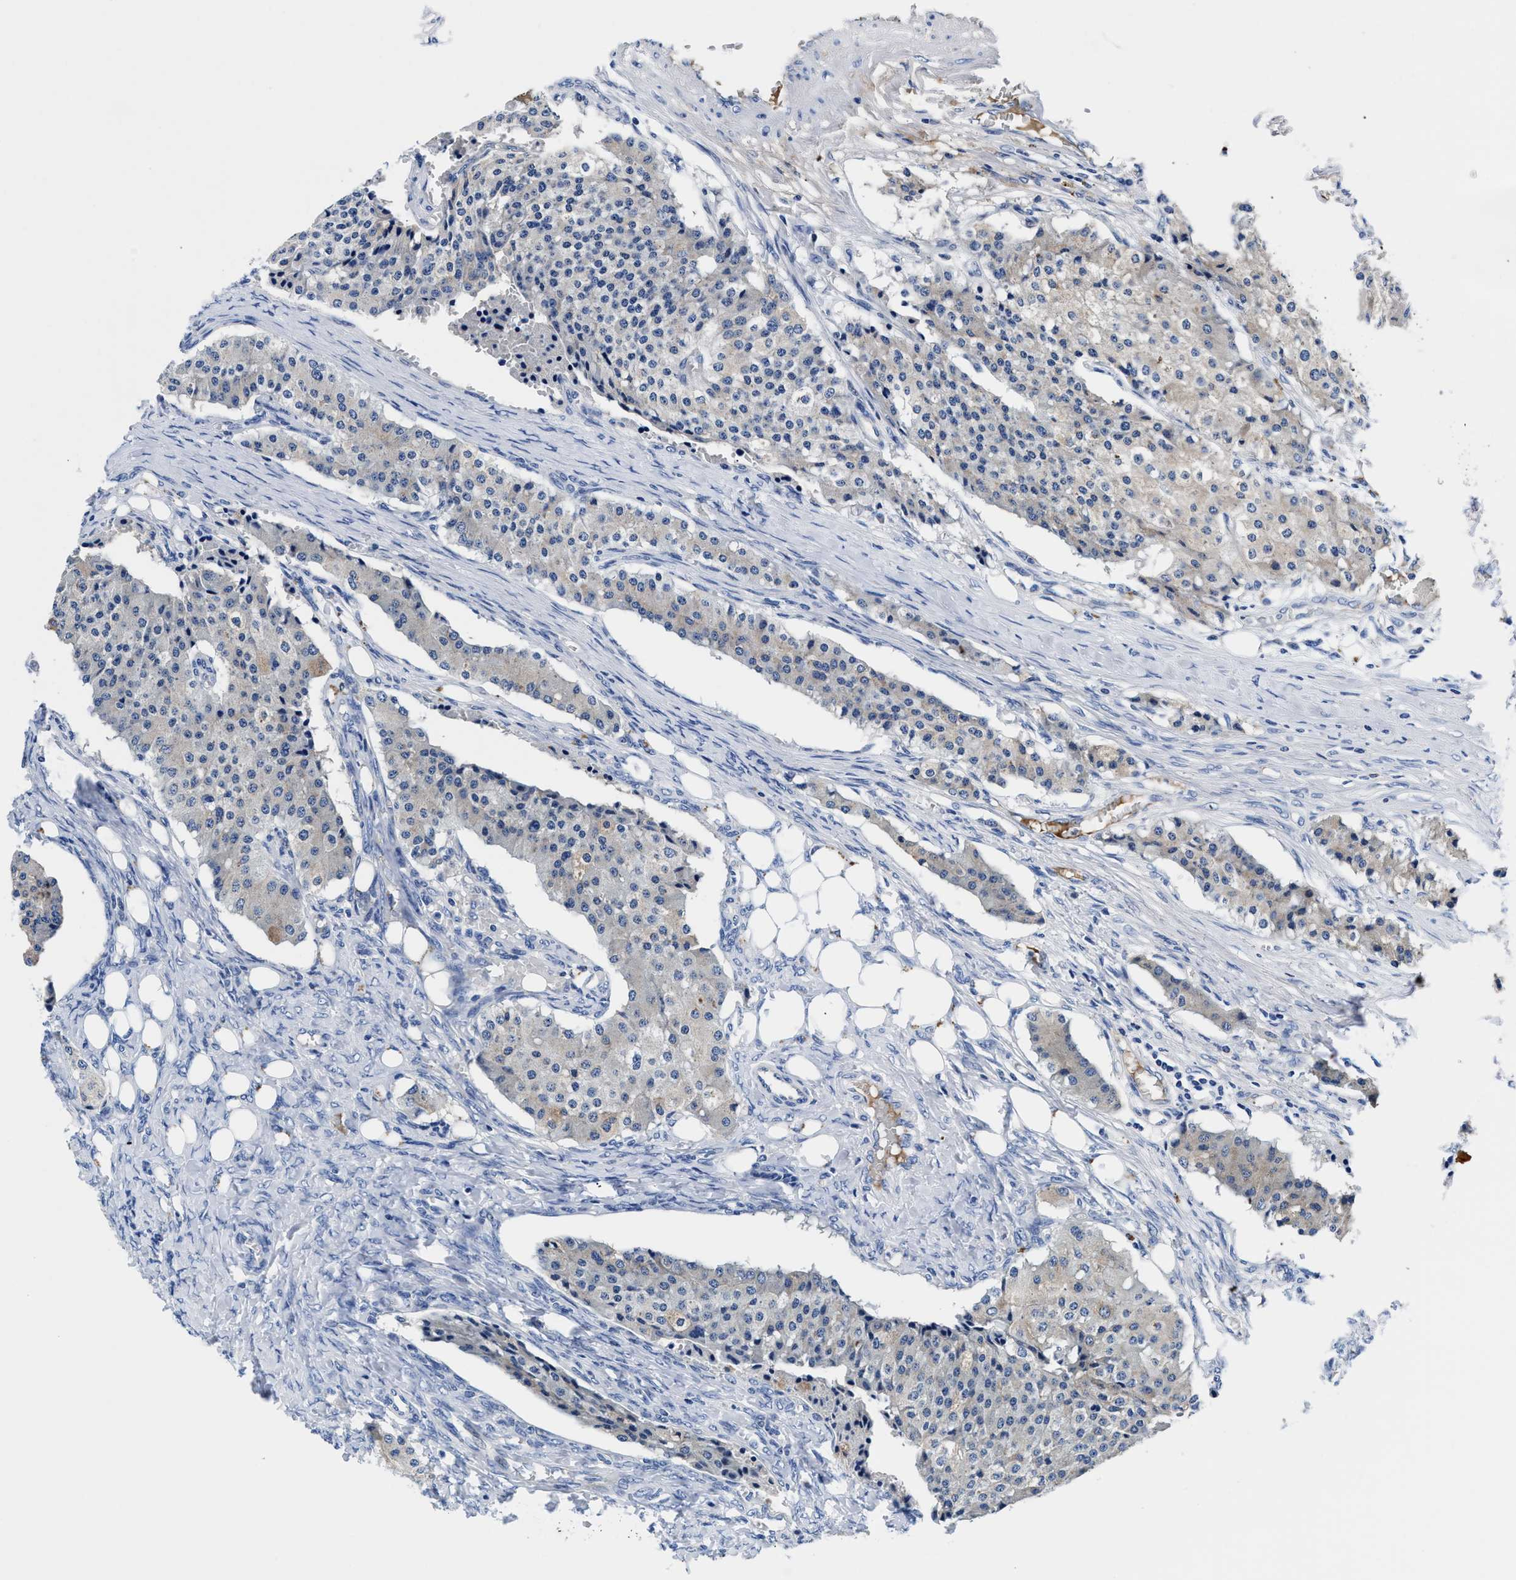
{"staining": {"intensity": "negative", "quantity": "none", "location": "none"}, "tissue": "carcinoid", "cell_type": "Tumor cells", "image_type": "cancer", "snomed": [{"axis": "morphology", "description": "Carcinoid, malignant, NOS"}, {"axis": "topography", "description": "Colon"}], "caption": "Tumor cells show no significant expression in carcinoid.", "gene": "DHRS13", "patient": {"sex": "female", "age": 52}}